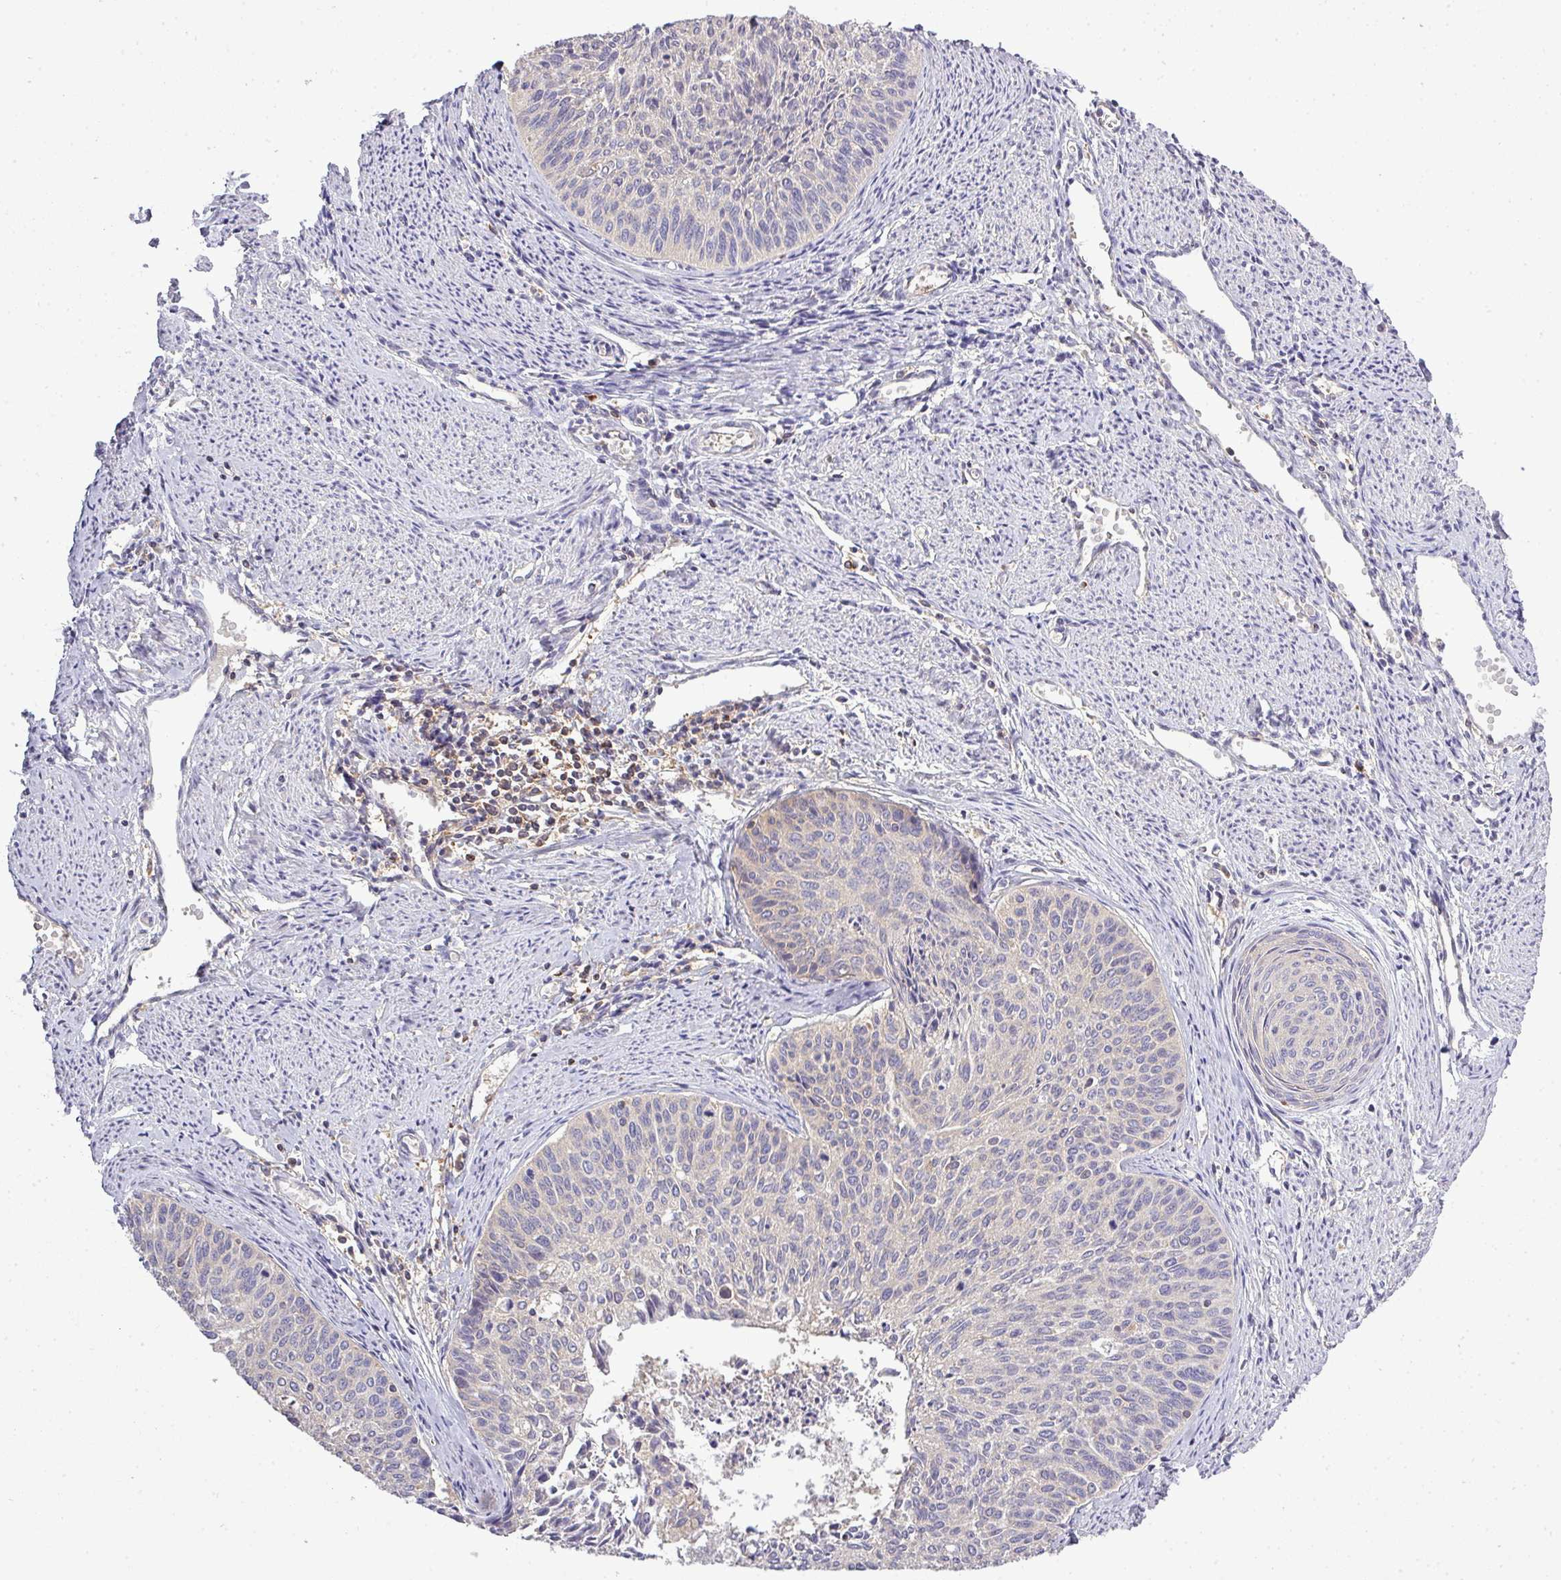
{"staining": {"intensity": "negative", "quantity": "none", "location": "none"}, "tissue": "cervical cancer", "cell_type": "Tumor cells", "image_type": "cancer", "snomed": [{"axis": "morphology", "description": "Squamous cell carcinoma, NOS"}, {"axis": "topography", "description": "Cervix"}], "caption": "High power microscopy histopathology image of an immunohistochemistry (IHC) image of cervical cancer, revealing no significant staining in tumor cells.", "gene": "STAT5A", "patient": {"sex": "female", "age": 55}}